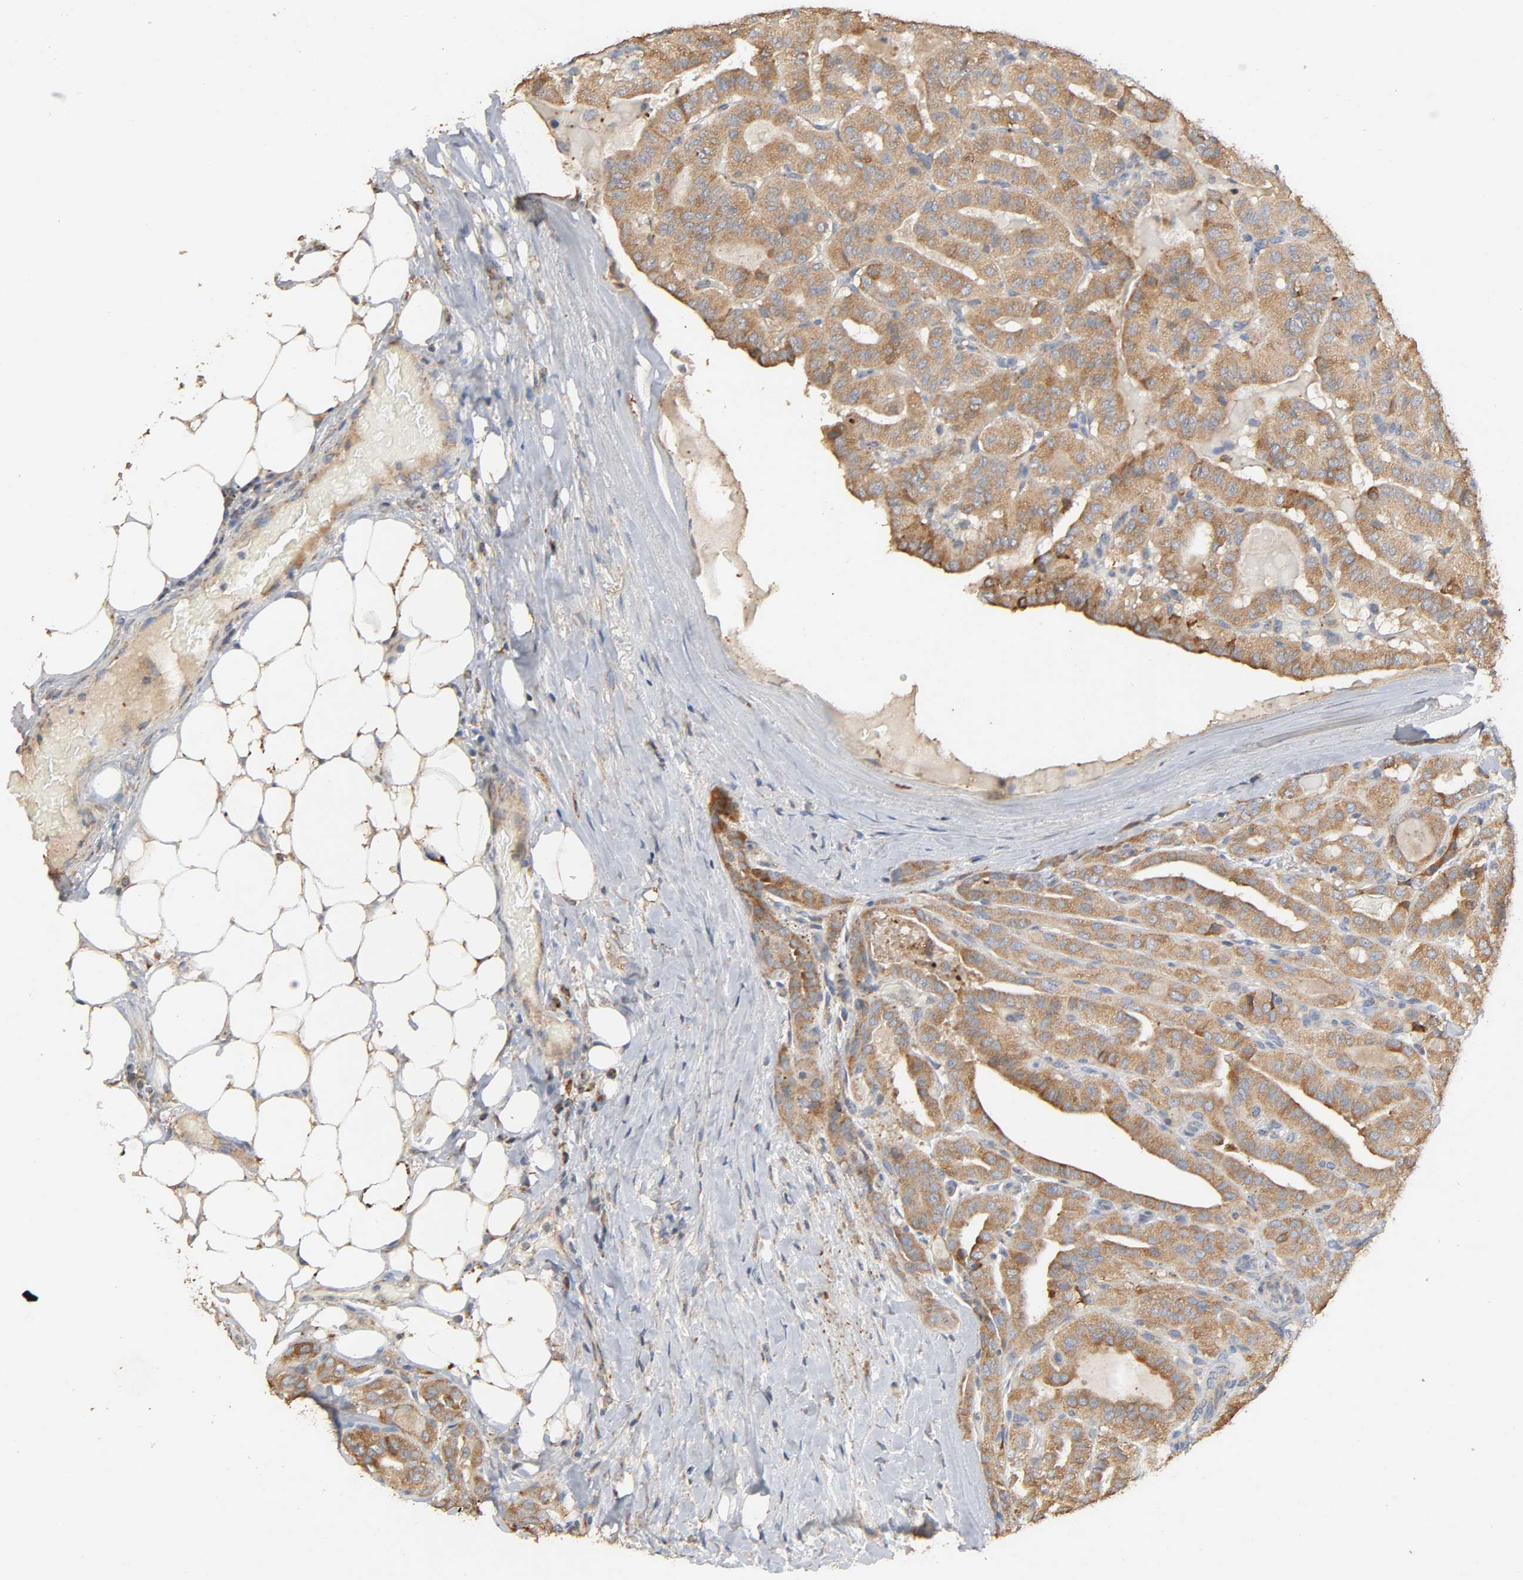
{"staining": {"intensity": "moderate", "quantity": ">75%", "location": "cytoplasmic/membranous"}, "tissue": "thyroid cancer", "cell_type": "Tumor cells", "image_type": "cancer", "snomed": [{"axis": "morphology", "description": "Papillary adenocarcinoma, NOS"}, {"axis": "topography", "description": "Thyroid gland"}], "caption": "Moderate cytoplasmic/membranous positivity is appreciated in about >75% of tumor cells in thyroid cancer. Immunohistochemistry stains the protein of interest in brown and the nuclei are stained blue.", "gene": "NDUFS3", "patient": {"sex": "male", "age": 77}}